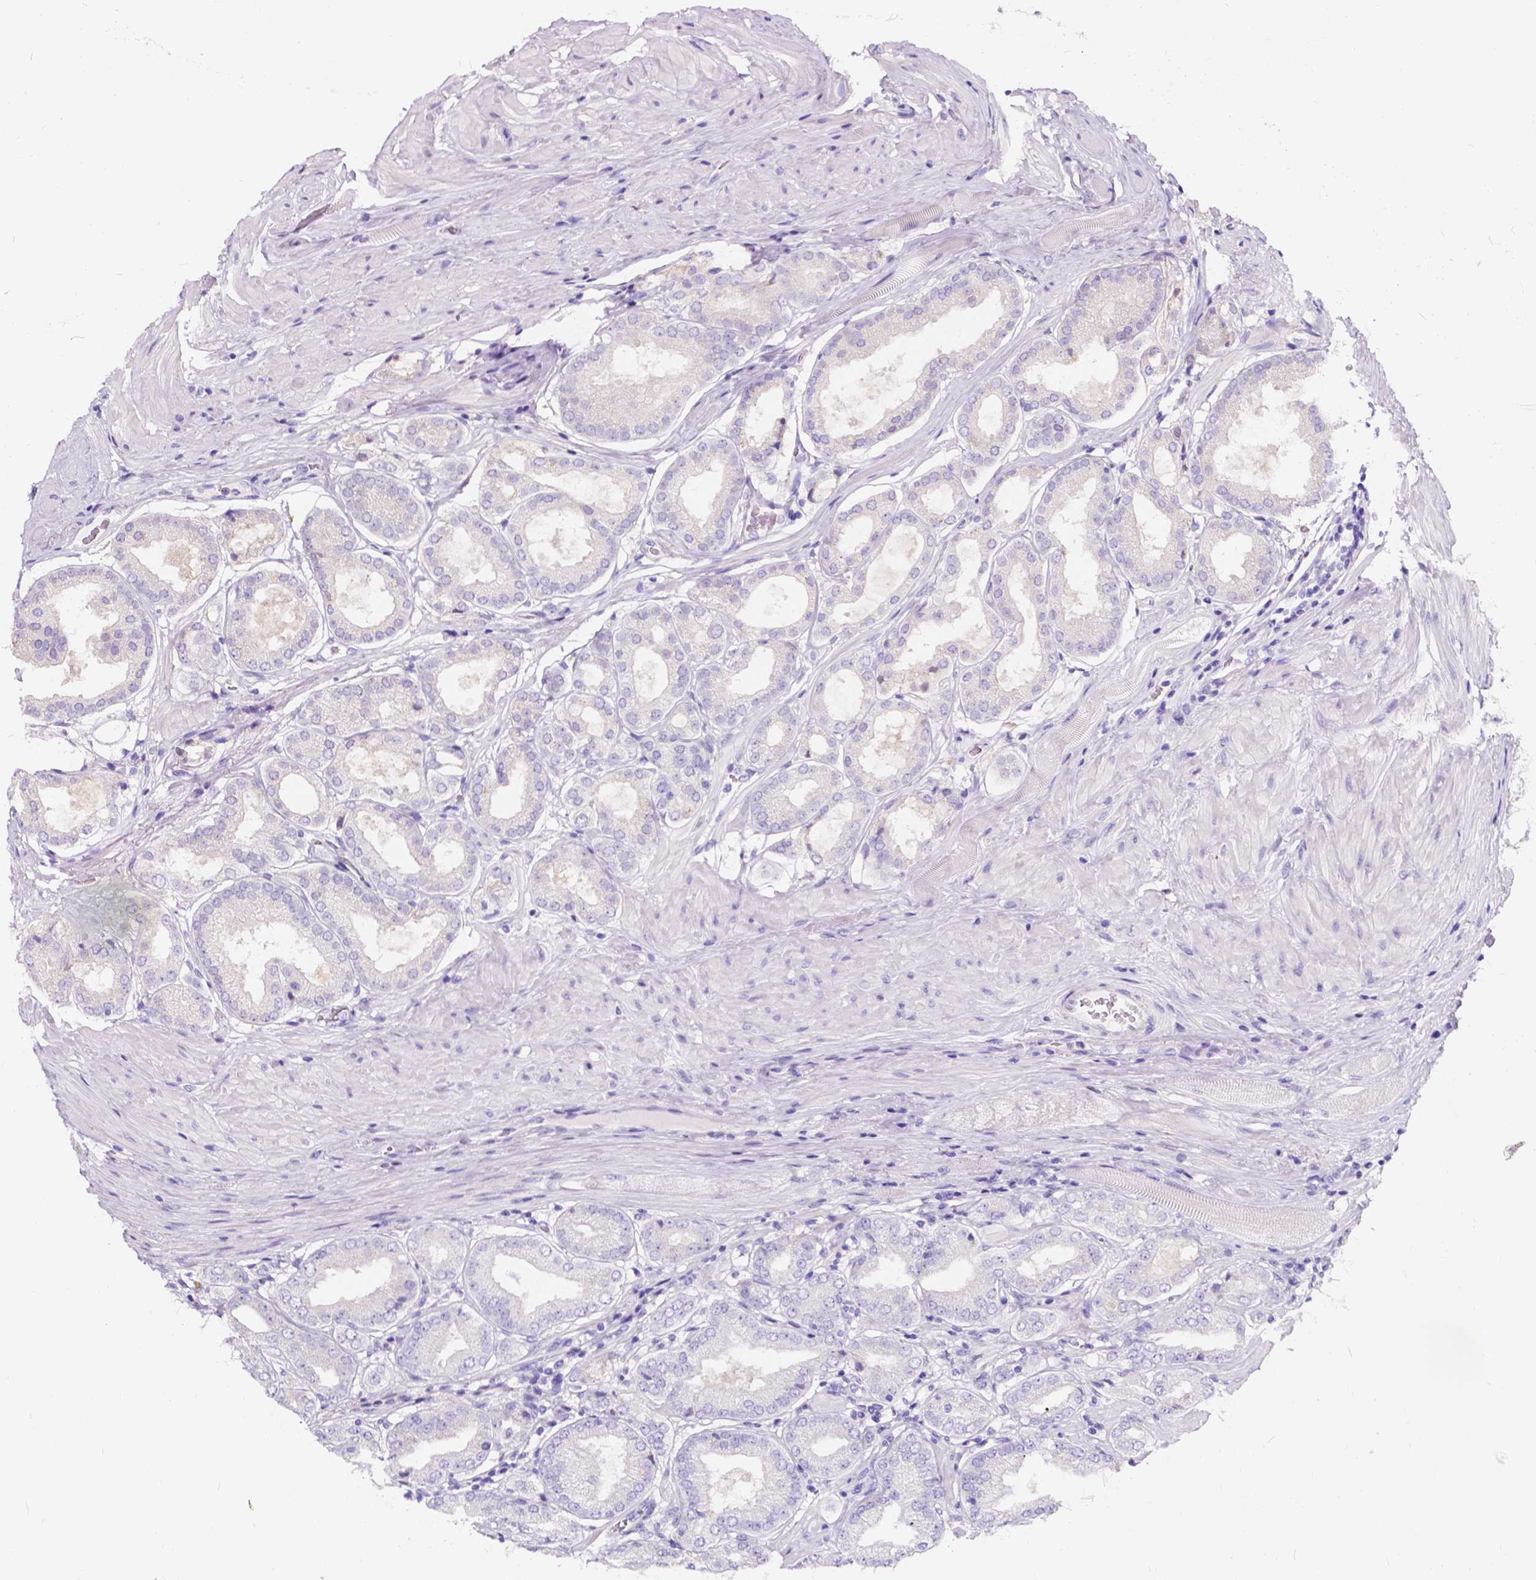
{"staining": {"intensity": "negative", "quantity": "none", "location": "none"}, "tissue": "prostate cancer", "cell_type": "Tumor cells", "image_type": "cancer", "snomed": [{"axis": "morphology", "description": "Adenocarcinoma, NOS"}, {"axis": "topography", "description": "Prostate"}], "caption": "High power microscopy image of an immunohistochemistry histopathology image of prostate cancer, revealing no significant expression in tumor cells.", "gene": "CLSTN2", "patient": {"sex": "male", "age": 63}}